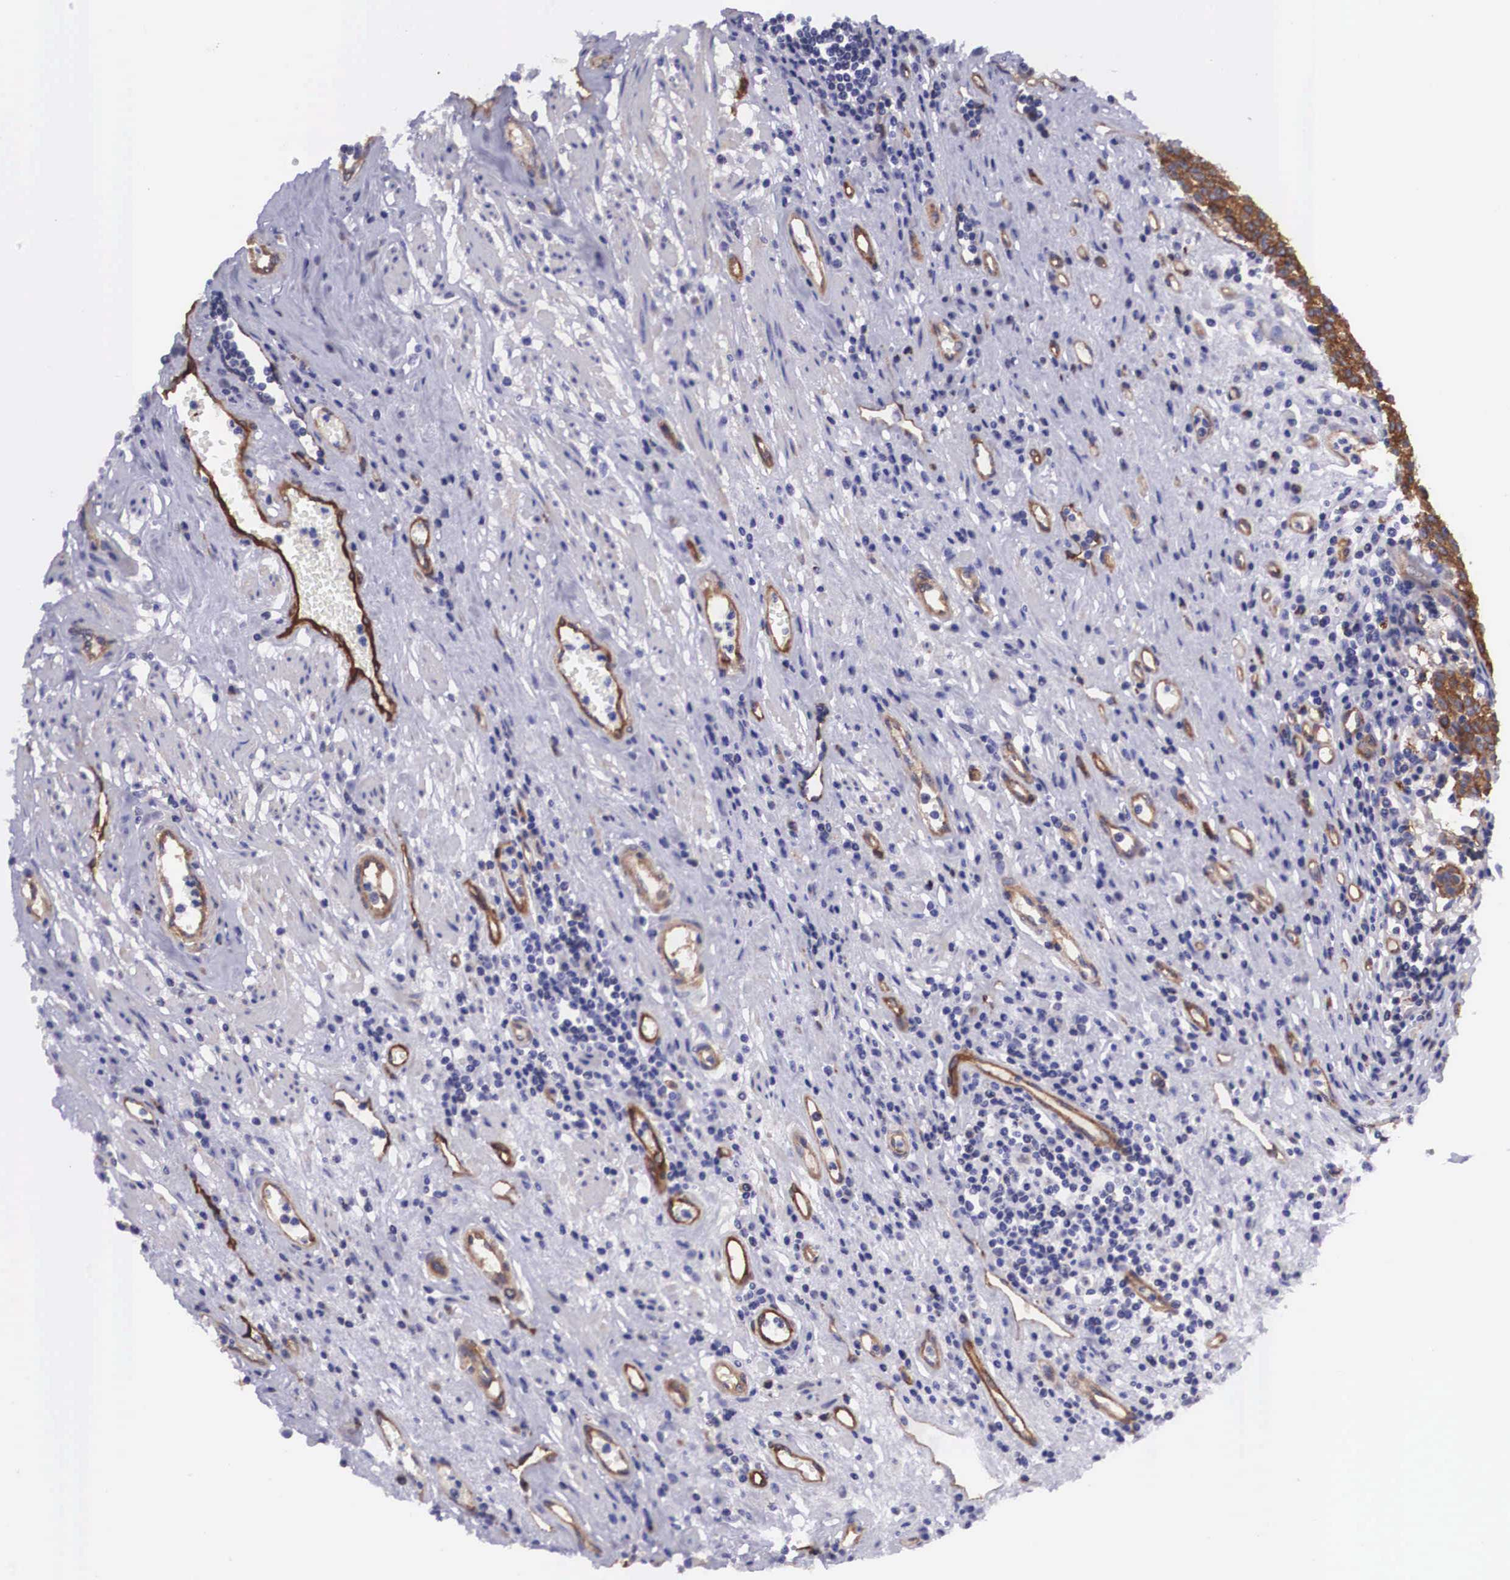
{"staining": {"intensity": "strong", "quantity": ">75%", "location": "cytoplasmic/membranous"}, "tissue": "urinary bladder", "cell_type": "Urothelial cells", "image_type": "normal", "snomed": [{"axis": "morphology", "description": "Normal tissue, NOS"}, {"axis": "topography", "description": "Urinary bladder"}], "caption": "Immunohistochemical staining of normal urinary bladder demonstrates >75% levels of strong cytoplasmic/membranous protein expression in approximately >75% of urothelial cells. Nuclei are stained in blue.", "gene": "BCAR1", "patient": {"sex": "female", "age": 39}}